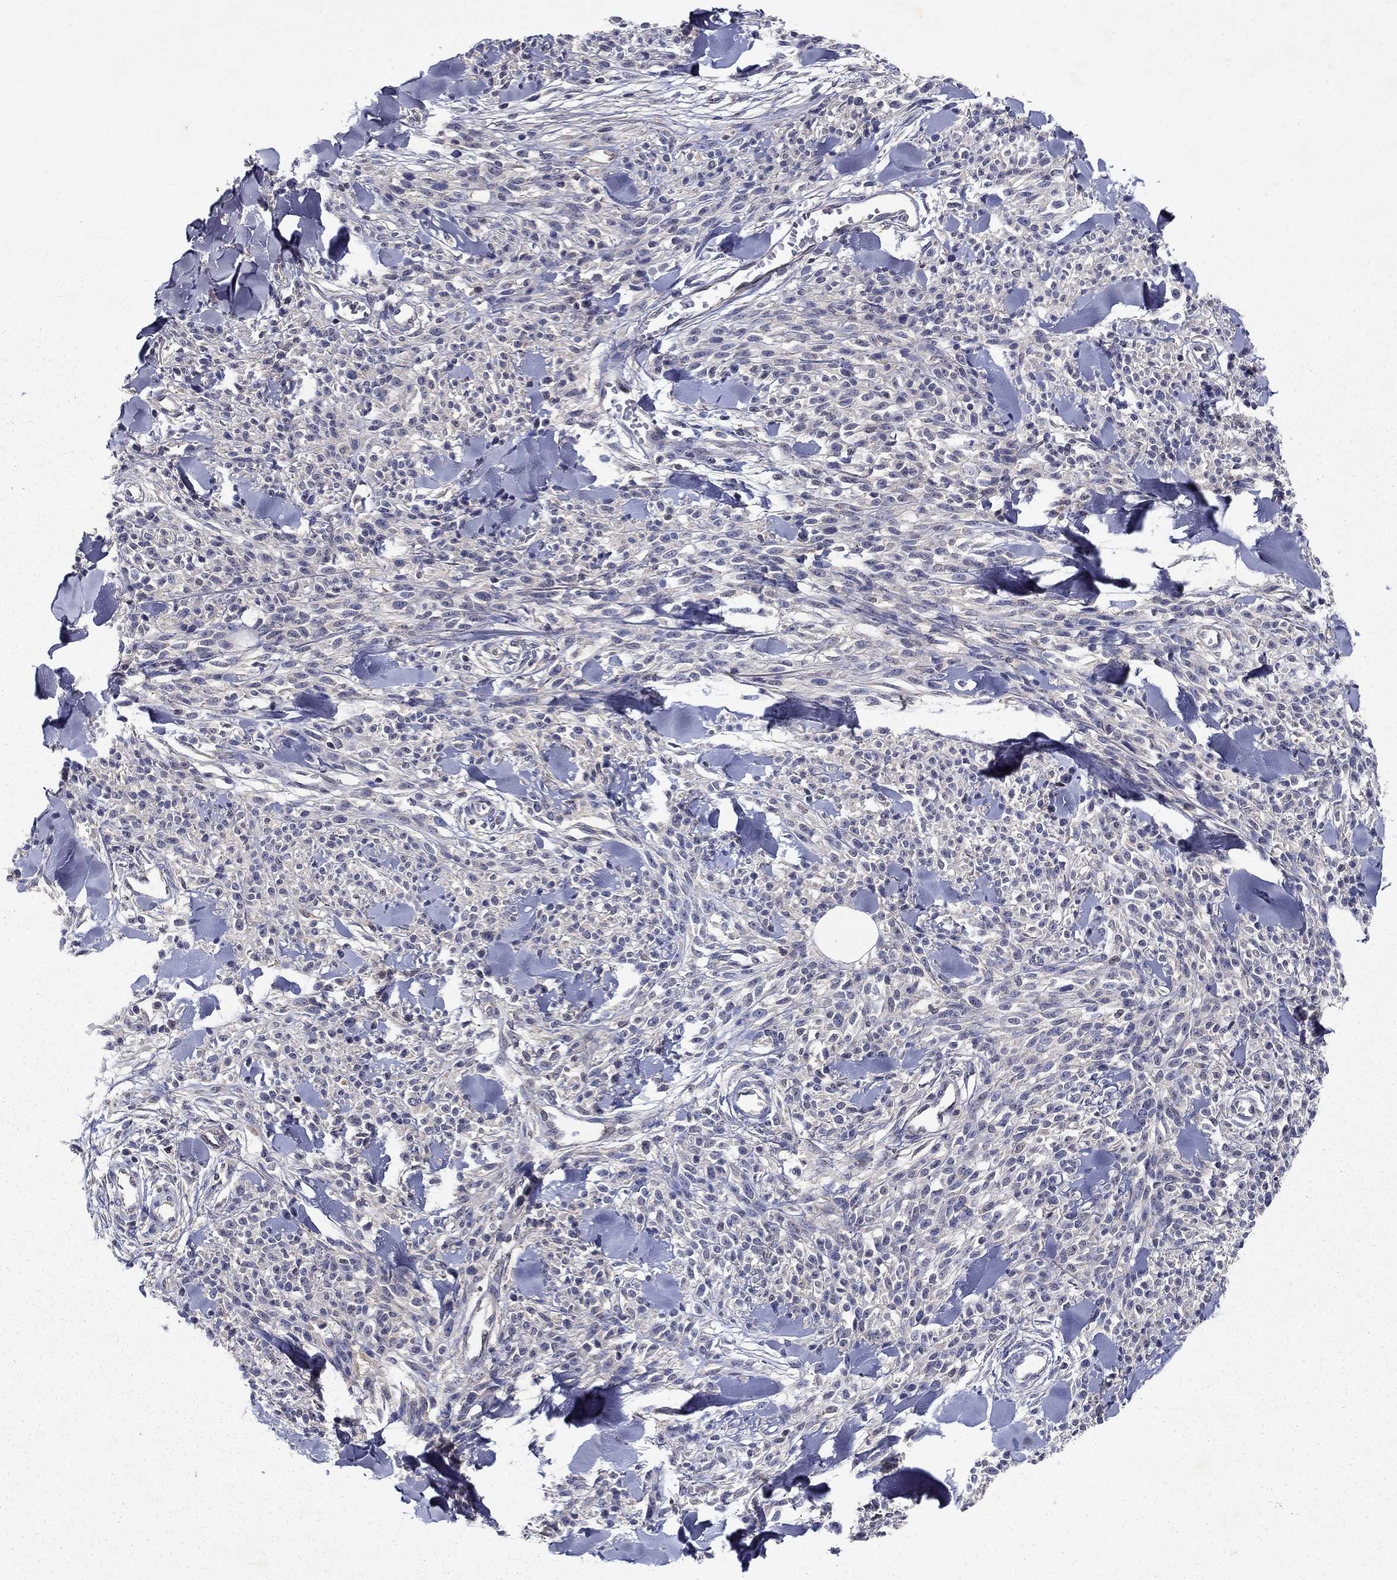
{"staining": {"intensity": "negative", "quantity": "none", "location": "none"}, "tissue": "melanoma", "cell_type": "Tumor cells", "image_type": "cancer", "snomed": [{"axis": "morphology", "description": "Malignant melanoma, NOS"}, {"axis": "topography", "description": "Skin"}, {"axis": "topography", "description": "Skin of trunk"}], "caption": "Tumor cells show no significant protein positivity in malignant melanoma. Nuclei are stained in blue.", "gene": "GLTP", "patient": {"sex": "male", "age": 74}}